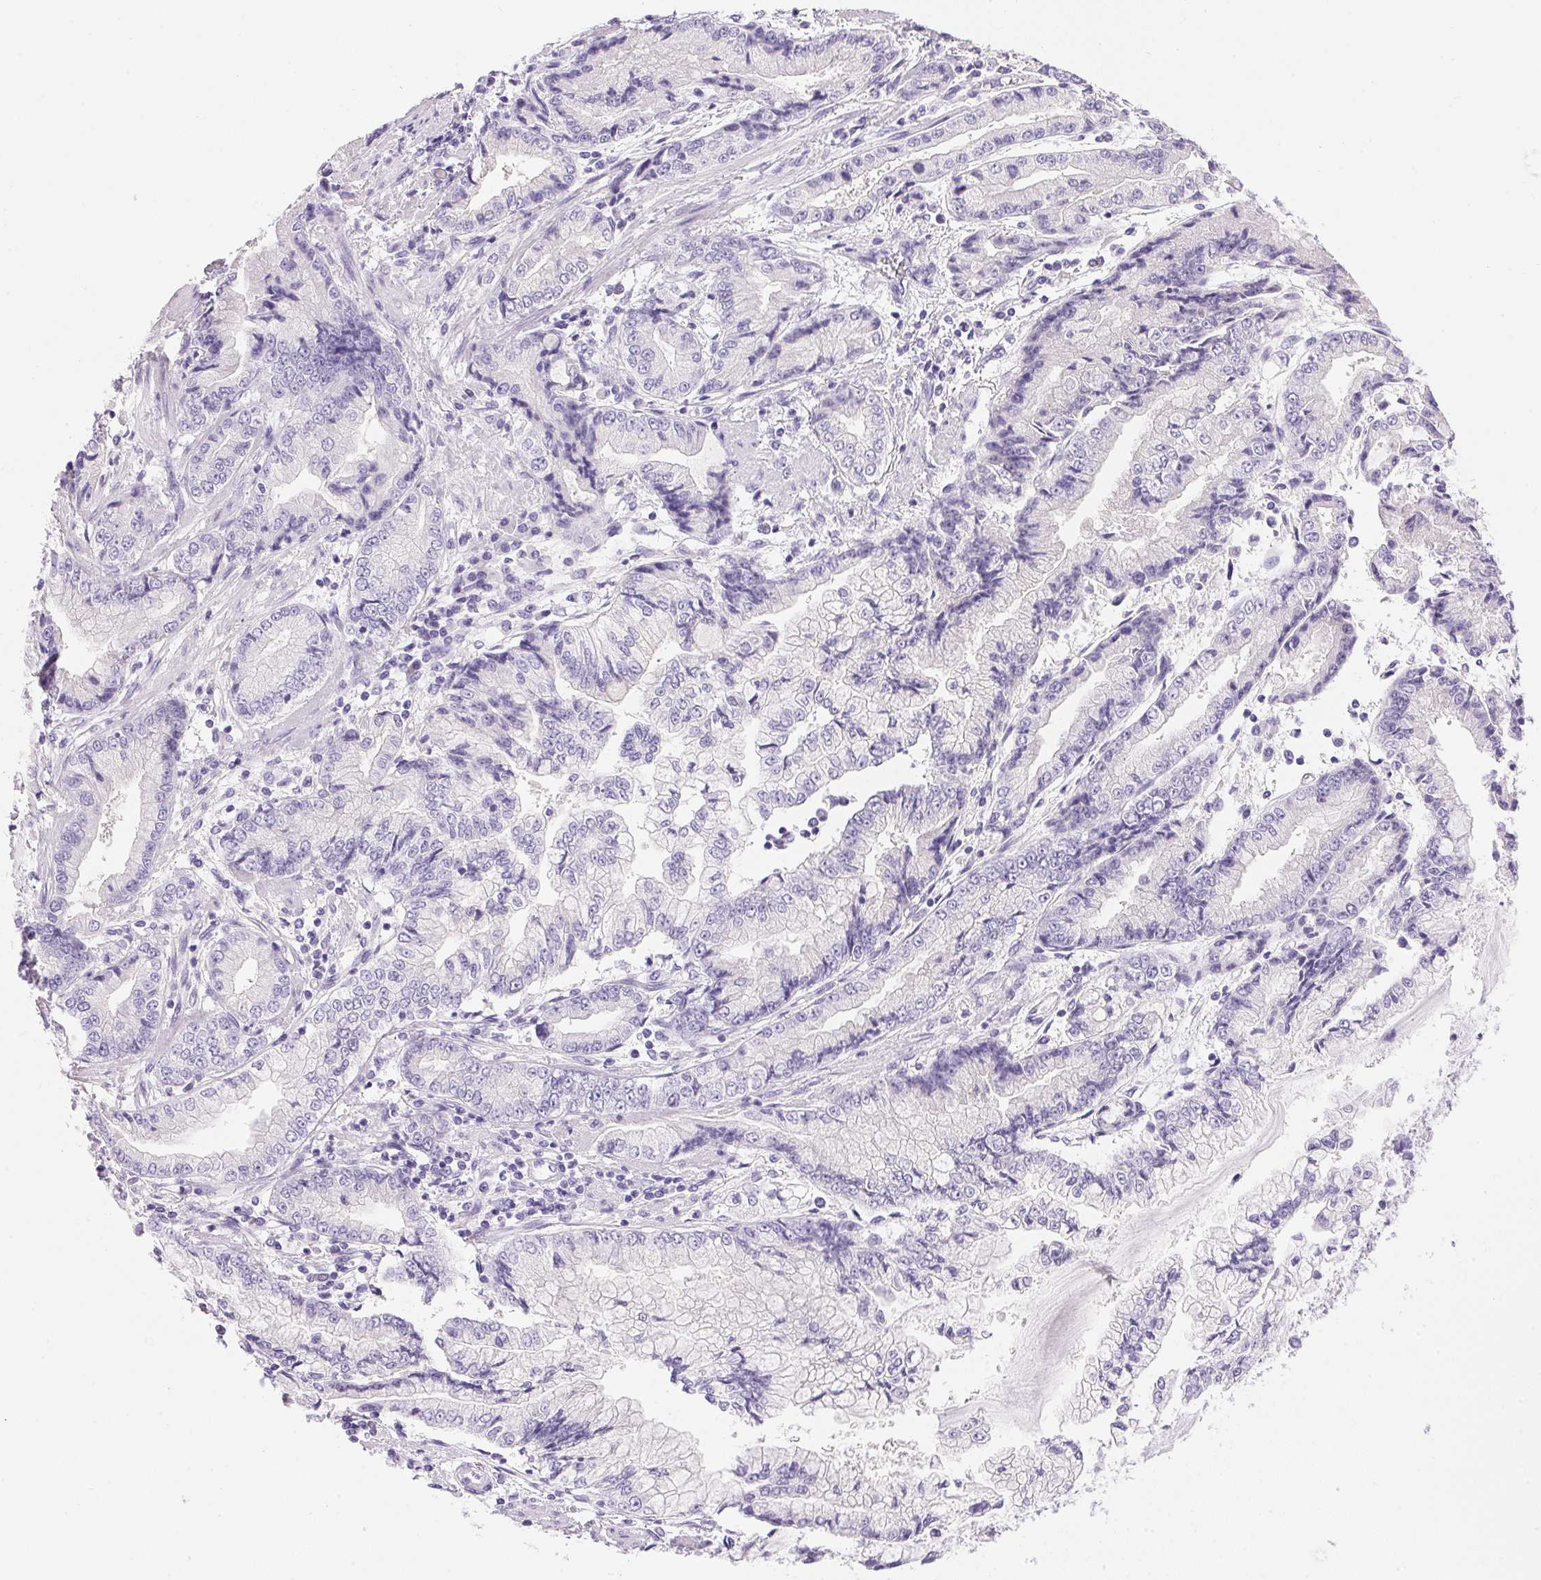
{"staining": {"intensity": "negative", "quantity": "none", "location": "none"}, "tissue": "stomach cancer", "cell_type": "Tumor cells", "image_type": "cancer", "snomed": [{"axis": "morphology", "description": "Adenocarcinoma, NOS"}, {"axis": "topography", "description": "Stomach, upper"}], "caption": "The micrograph reveals no significant positivity in tumor cells of stomach cancer.", "gene": "ATP6V0A4", "patient": {"sex": "female", "age": 74}}